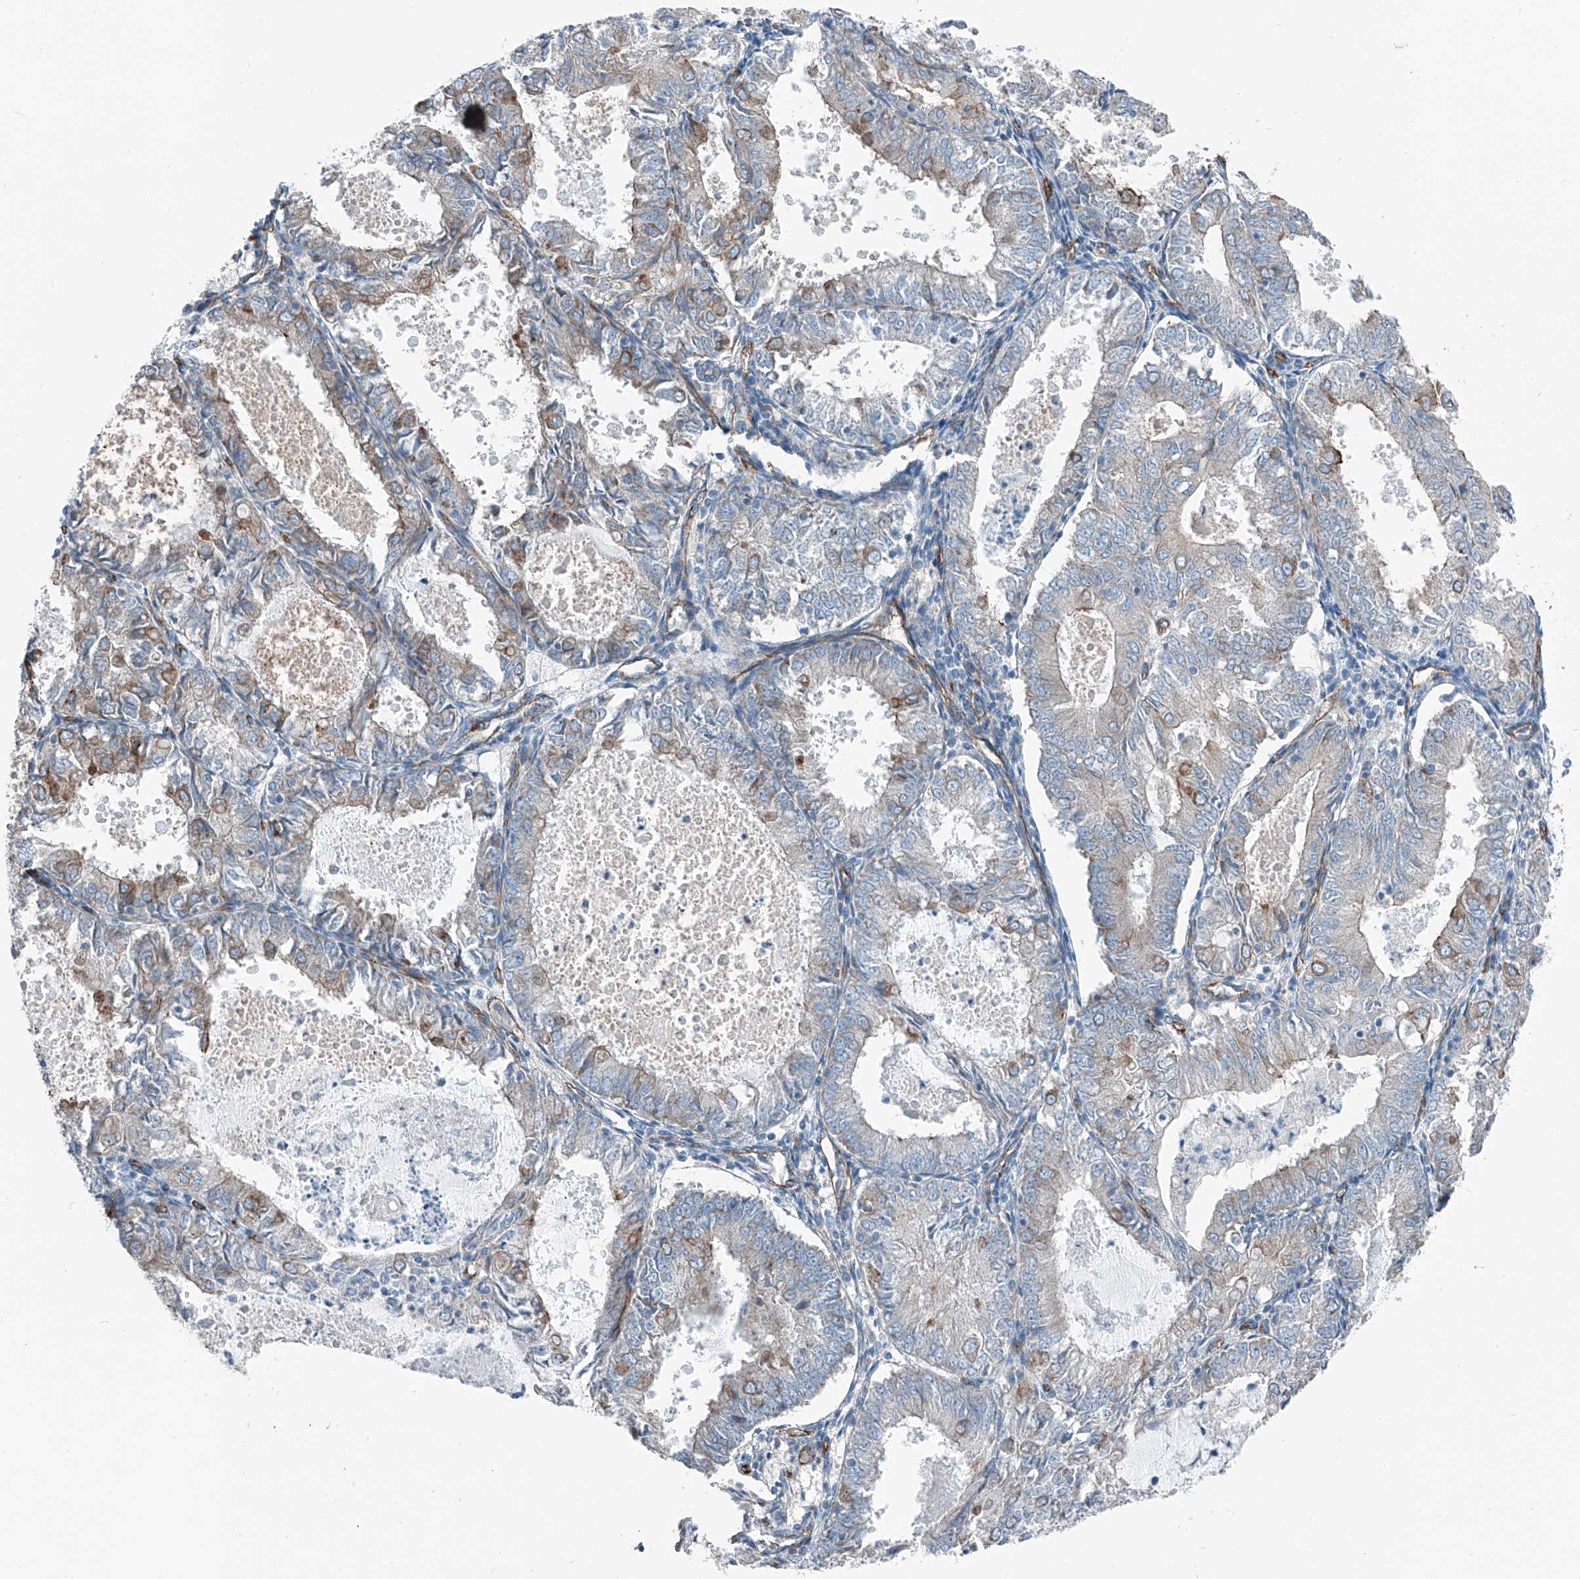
{"staining": {"intensity": "strong", "quantity": "<25%", "location": "cytoplasmic/membranous"}, "tissue": "endometrial cancer", "cell_type": "Tumor cells", "image_type": "cancer", "snomed": [{"axis": "morphology", "description": "Adenocarcinoma, NOS"}, {"axis": "topography", "description": "Endometrium"}], "caption": "High-power microscopy captured an IHC micrograph of endometrial adenocarcinoma, revealing strong cytoplasmic/membranous staining in approximately <25% of tumor cells. (Brightfield microscopy of DAB IHC at high magnification).", "gene": "THEMIS2", "patient": {"sex": "female", "age": 57}}